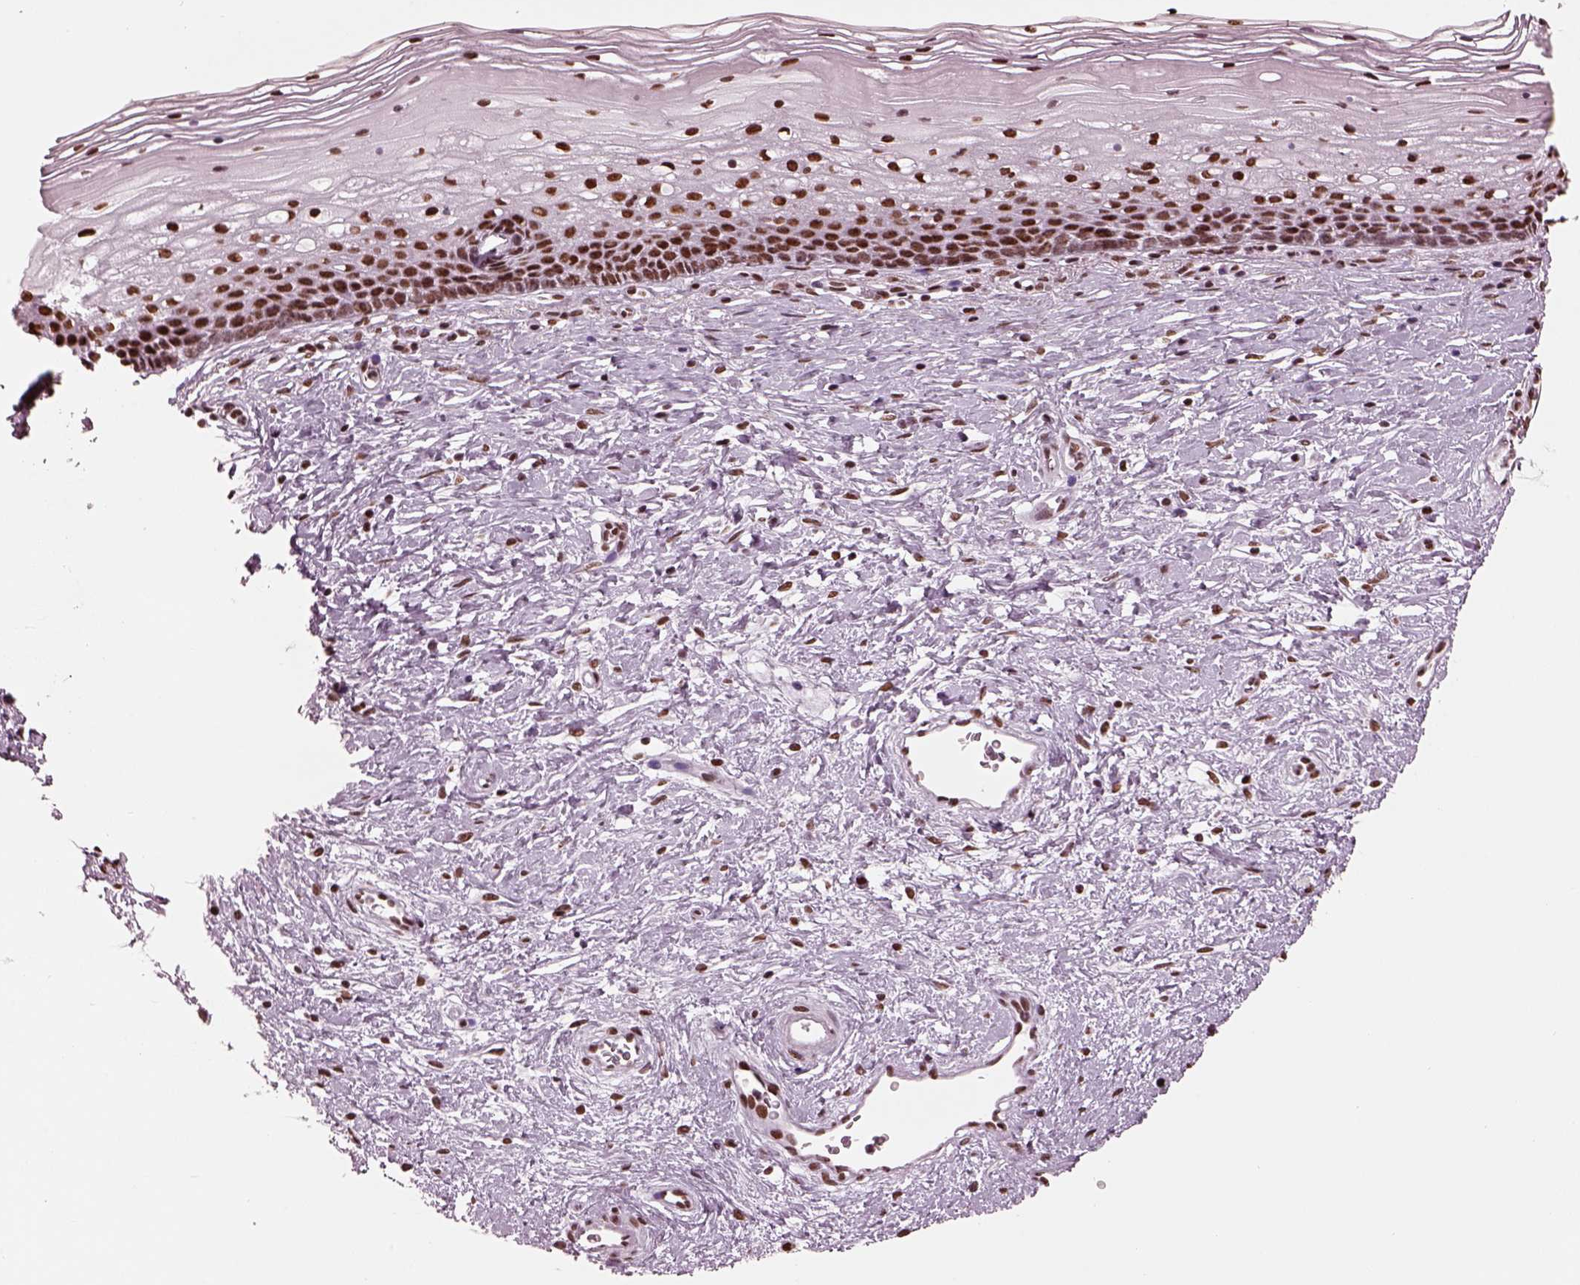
{"staining": {"intensity": "strong", "quantity": ">75%", "location": "nuclear"}, "tissue": "cervix", "cell_type": "Squamous epithelial cells", "image_type": "normal", "snomed": [{"axis": "morphology", "description": "Normal tissue, NOS"}, {"axis": "topography", "description": "Cervix"}], "caption": "Squamous epithelial cells display high levels of strong nuclear staining in about >75% of cells in normal cervix.", "gene": "CBFA2T3", "patient": {"sex": "female", "age": 34}}